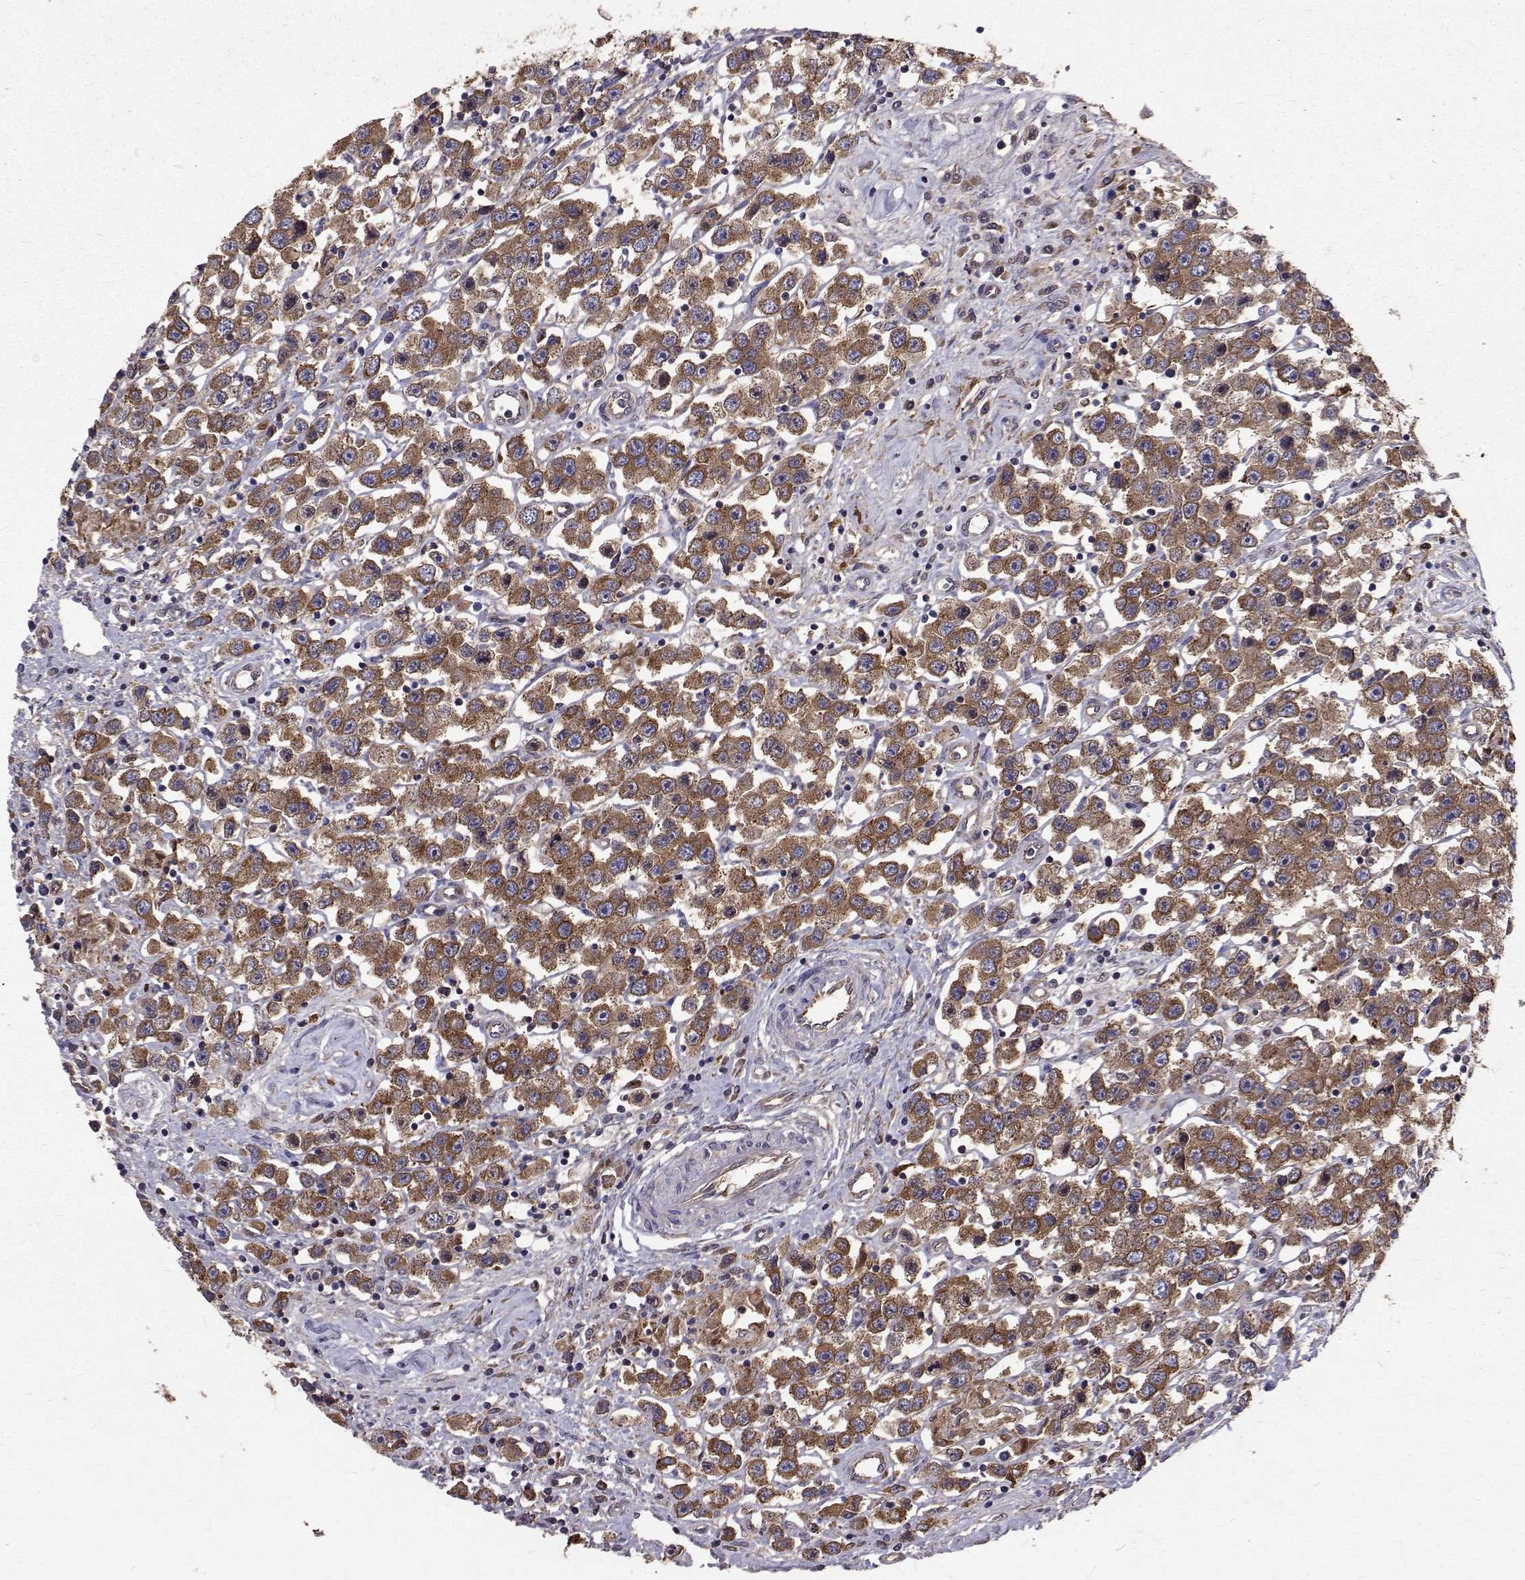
{"staining": {"intensity": "strong", "quantity": ">75%", "location": "cytoplasmic/membranous"}, "tissue": "testis cancer", "cell_type": "Tumor cells", "image_type": "cancer", "snomed": [{"axis": "morphology", "description": "Seminoma, NOS"}, {"axis": "topography", "description": "Testis"}], "caption": "Immunohistochemical staining of human testis cancer exhibits high levels of strong cytoplasmic/membranous staining in approximately >75% of tumor cells.", "gene": "FARSB", "patient": {"sex": "male", "age": 45}}